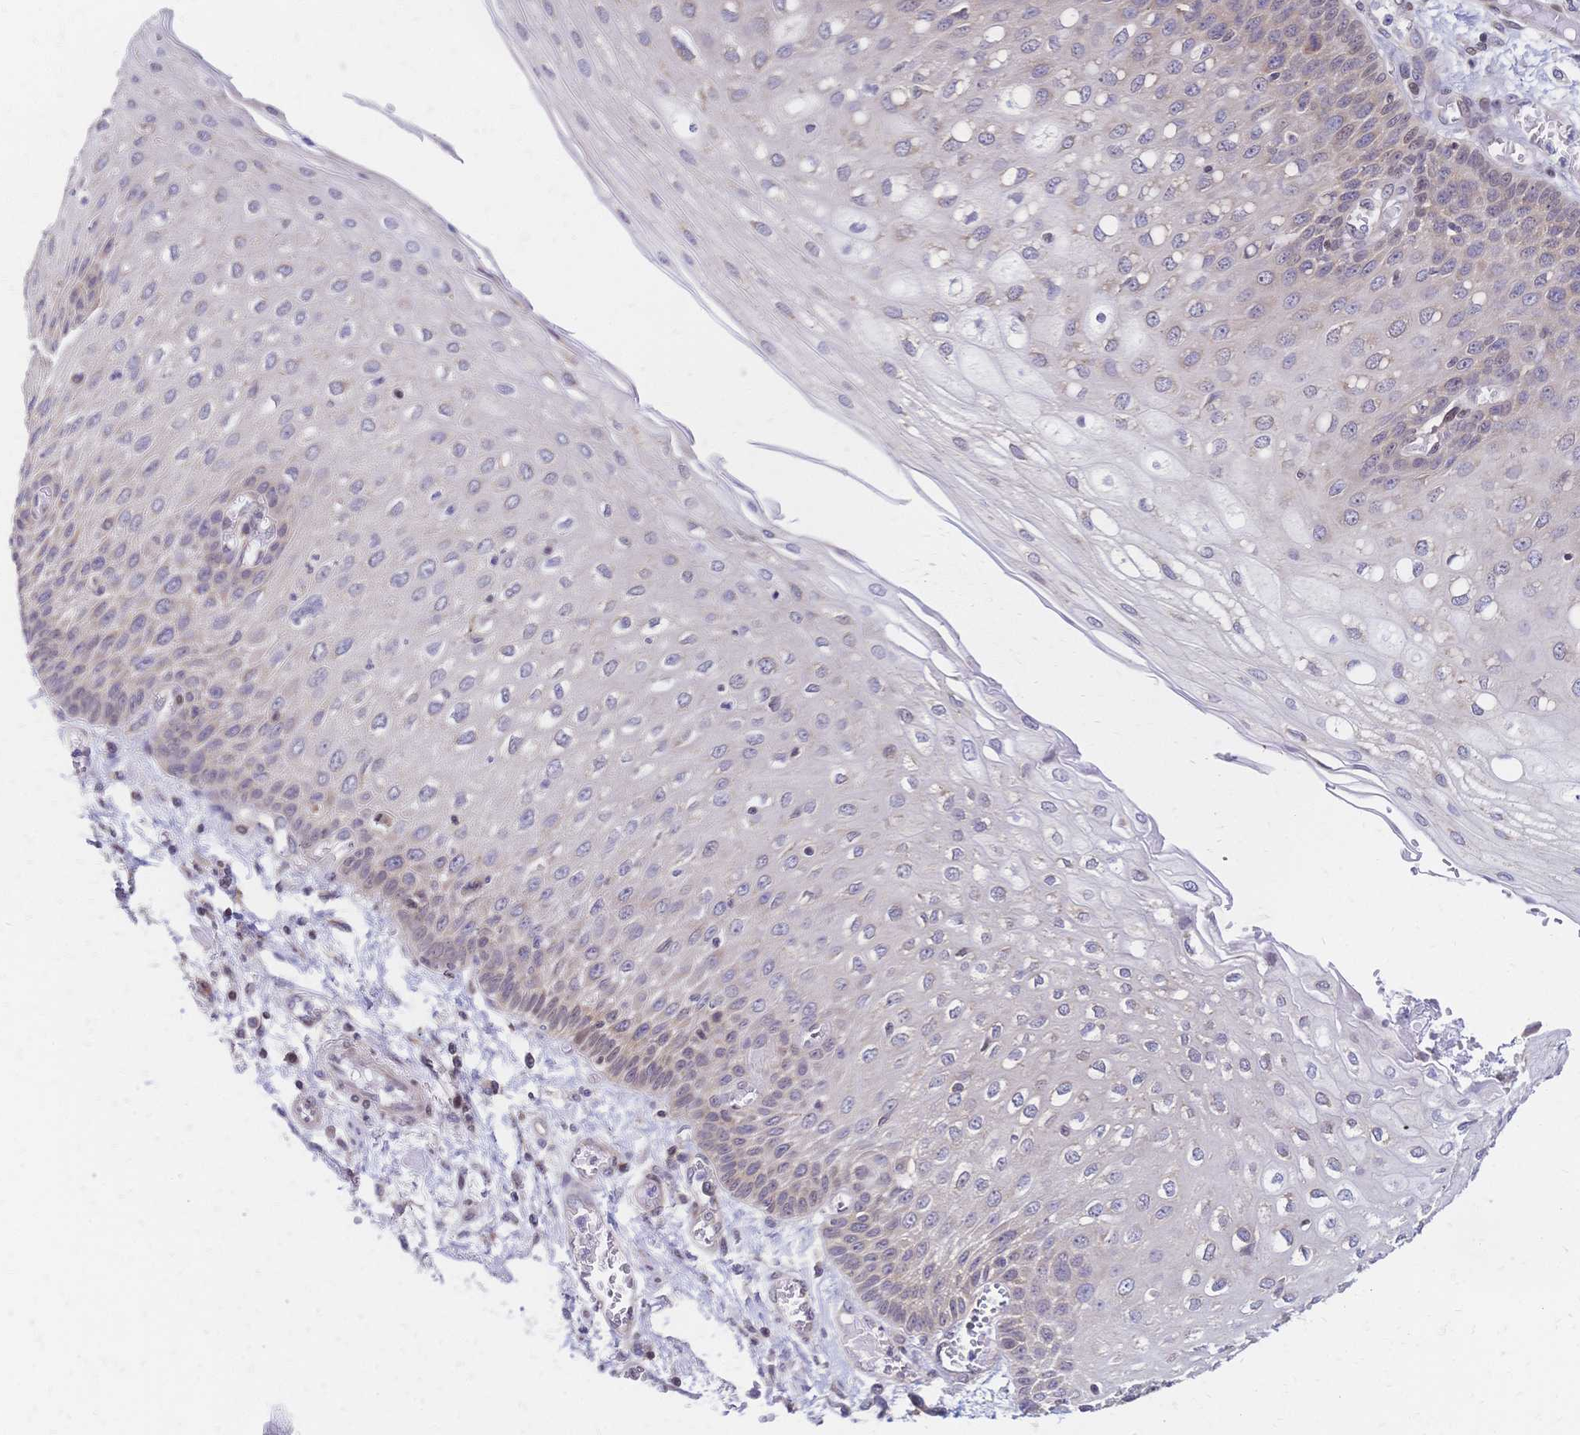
{"staining": {"intensity": "moderate", "quantity": "<25%", "location": "cytoplasmic/membranous"}, "tissue": "esophagus", "cell_type": "Squamous epithelial cells", "image_type": "normal", "snomed": [{"axis": "morphology", "description": "Normal tissue, NOS"}, {"axis": "morphology", "description": "Adenocarcinoma, NOS"}, {"axis": "topography", "description": "Esophagus"}], "caption": "Immunohistochemistry (IHC) of benign human esophagus reveals low levels of moderate cytoplasmic/membranous positivity in approximately <25% of squamous epithelial cells. (IHC, brightfield microscopy, high magnification).", "gene": "CBX7", "patient": {"sex": "male", "age": 81}}